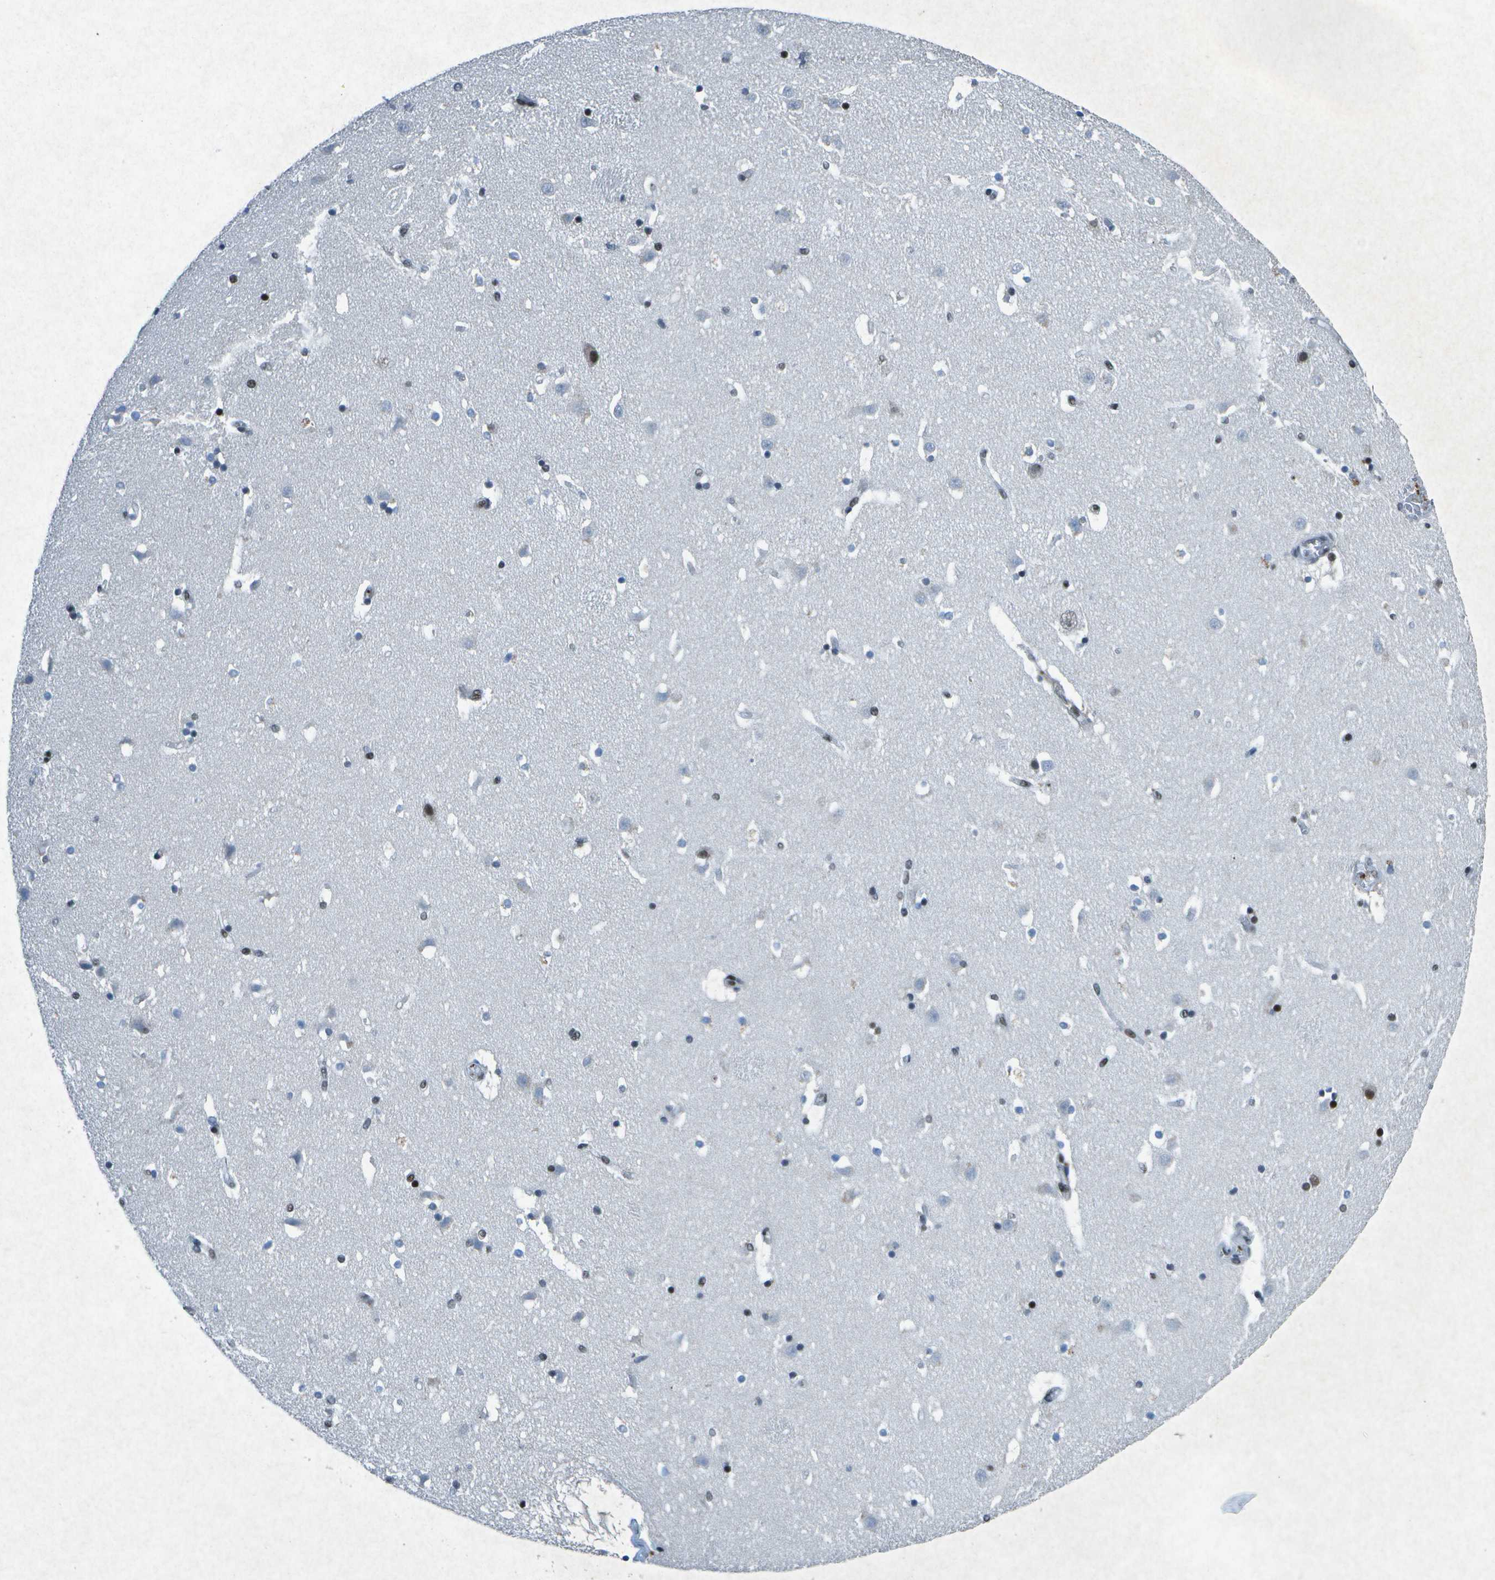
{"staining": {"intensity": "strong", "quantity": "25%-75%", "location": "nuclear"}, "tissue": "caudate", "cell_type": "Glial cells", "image_type": "normal", "snomed": [{"axis": "morphology", "description": "Normal tissue, NOS"}, {"axis": "topography", "description": "Lateral ventricle wall"}], "caption": "This is a photomicrograph of IHC staining of unremarkable caudate, which shows strong positivity in the nuclear of glial cells.", "gene": "MTA2", "patient": {"sex": "male", "age": 45}}